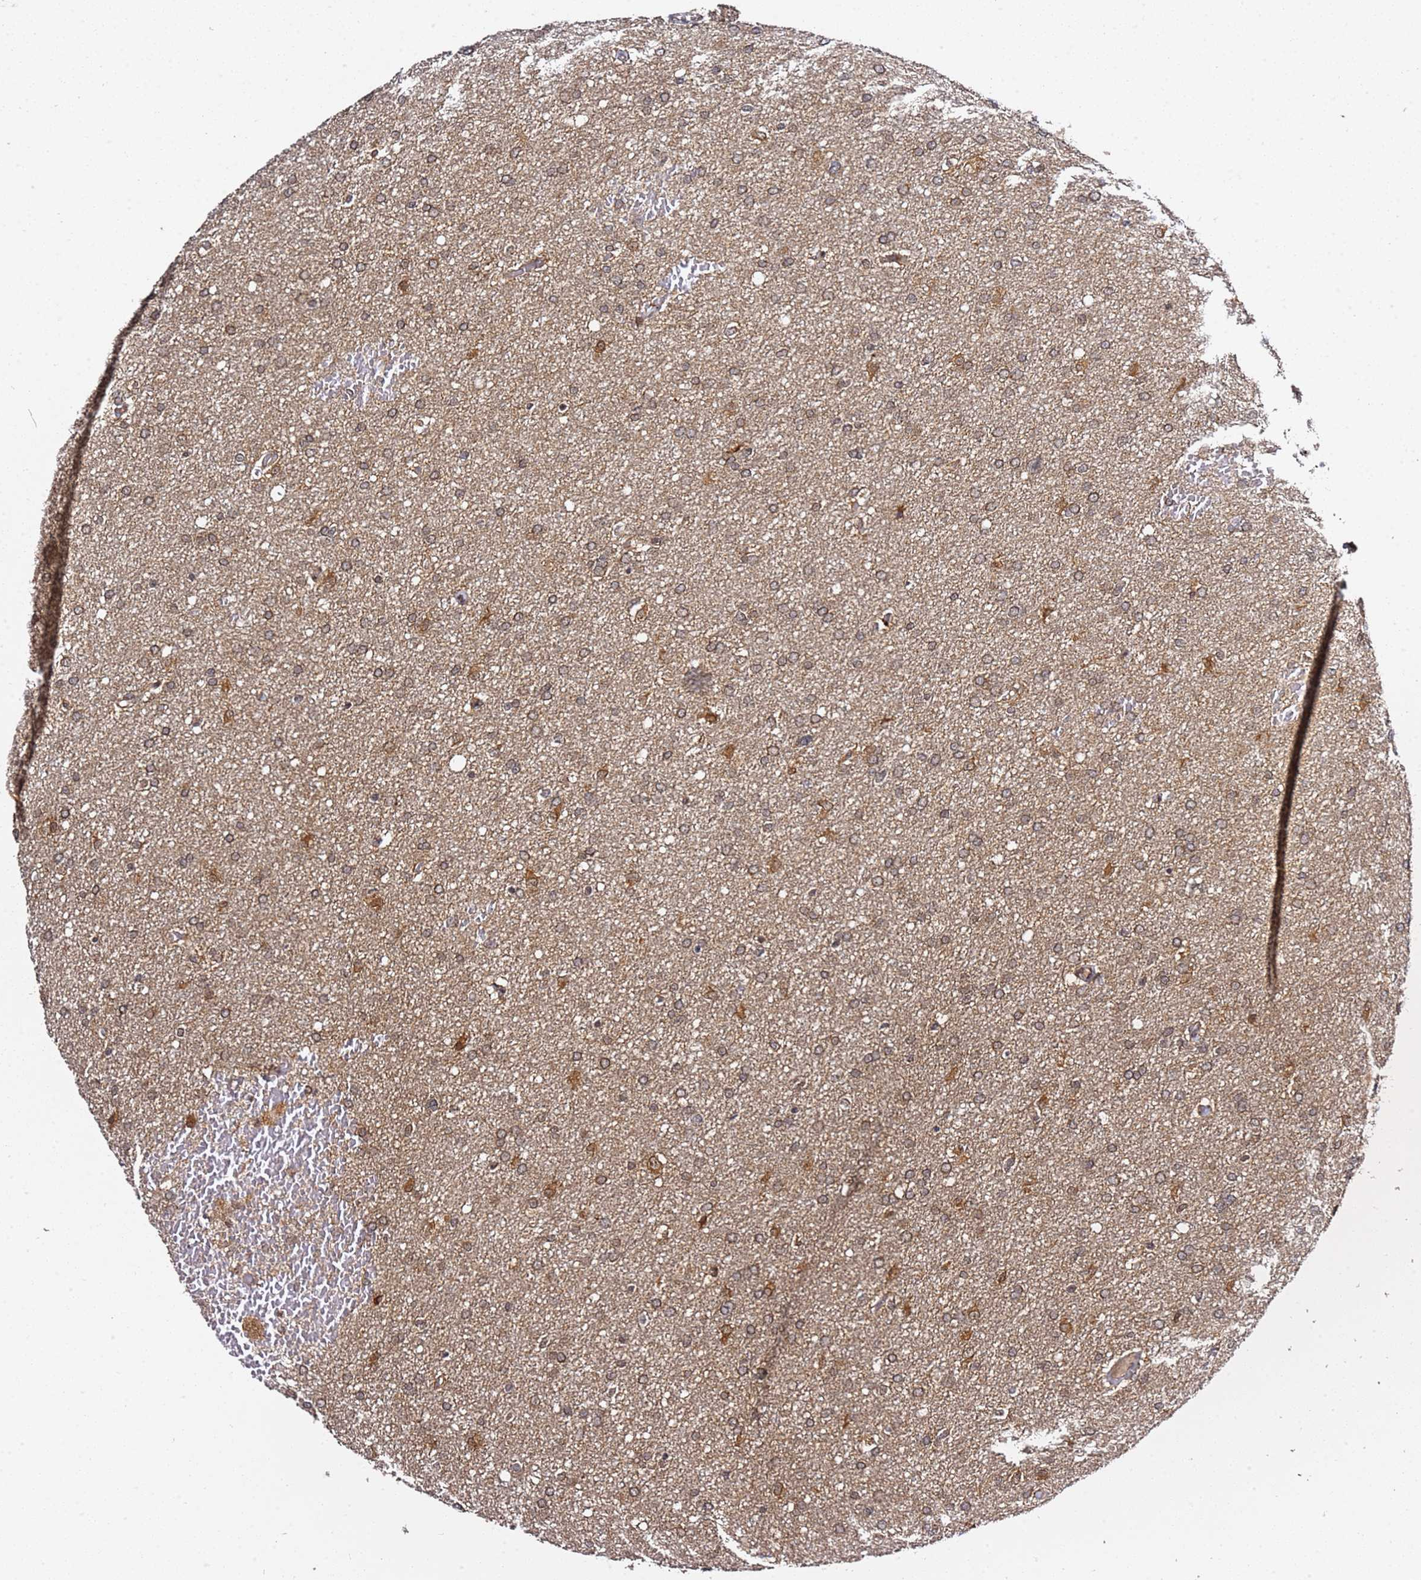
{"staining": {"intensity": "moderate", "quantity": "25%-75%", "location": "cytoplasmic/membranous"}, "tissue": "glioma", "cell_type": "Tumor cells", "image_type": "cancer", "snomed": [{"axis": "morphology", "description": "Glioma, malignant, High grade"}, {"axis": "topography", "description": "Cerebral cortex"}], "caption": "An immunohistochemistry photomicrograph of tumor tissue is shown. Protein staining in brown labels moderate cytoplasmic/membranous positivity in malignant glioma (high-grade) within tumor cells. Using DAB (brown) and hematoxylin (blue) stains, captured at high magnification using brightfield microscopy.", "gene": "PRKAB2", "patient": {"sex": "female", "age": 36}}